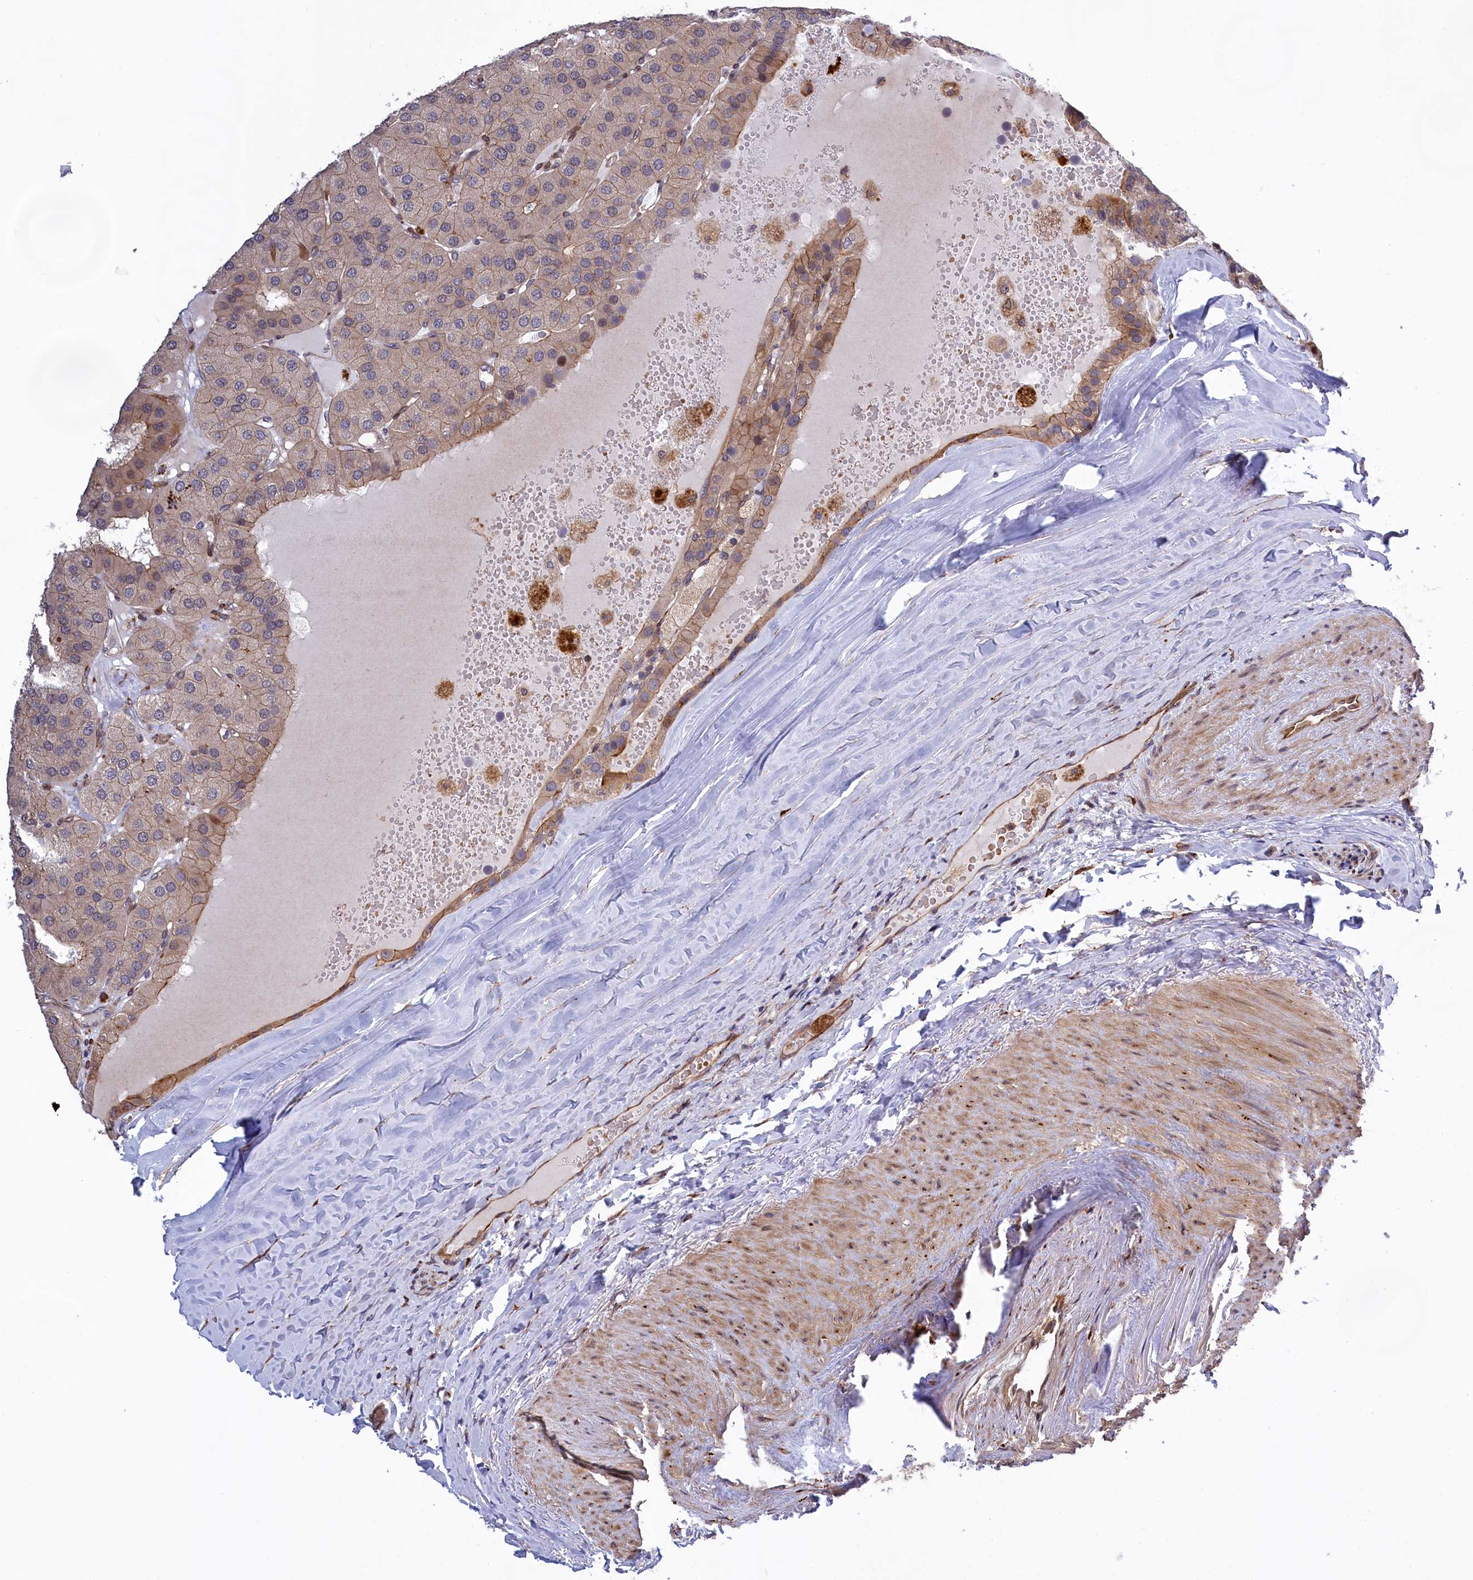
{"staining": {"intensity": "weak", "quantity": ">75%", "location": "cytoplasmic/membranous"}, "tissue": "parathyroid gland", "cell_type": "Glandular cells", "image_type": "normal", "snomed": [{"axis": "morphology", "description": "Normal tissue, NOS"}, {"axis": "morphology", "description": "Adenoma, NOS"}, {"axis": "topography", "description": "Parathyroid gland"}], "caption": "Weak cytoplasmic/membranous expression for a protein is present in approximately >75% of glandular cells of normal parathyroid gland using IHC.", "gene": "DDX60L", "patient": {"sex": "female", "age": 86}}